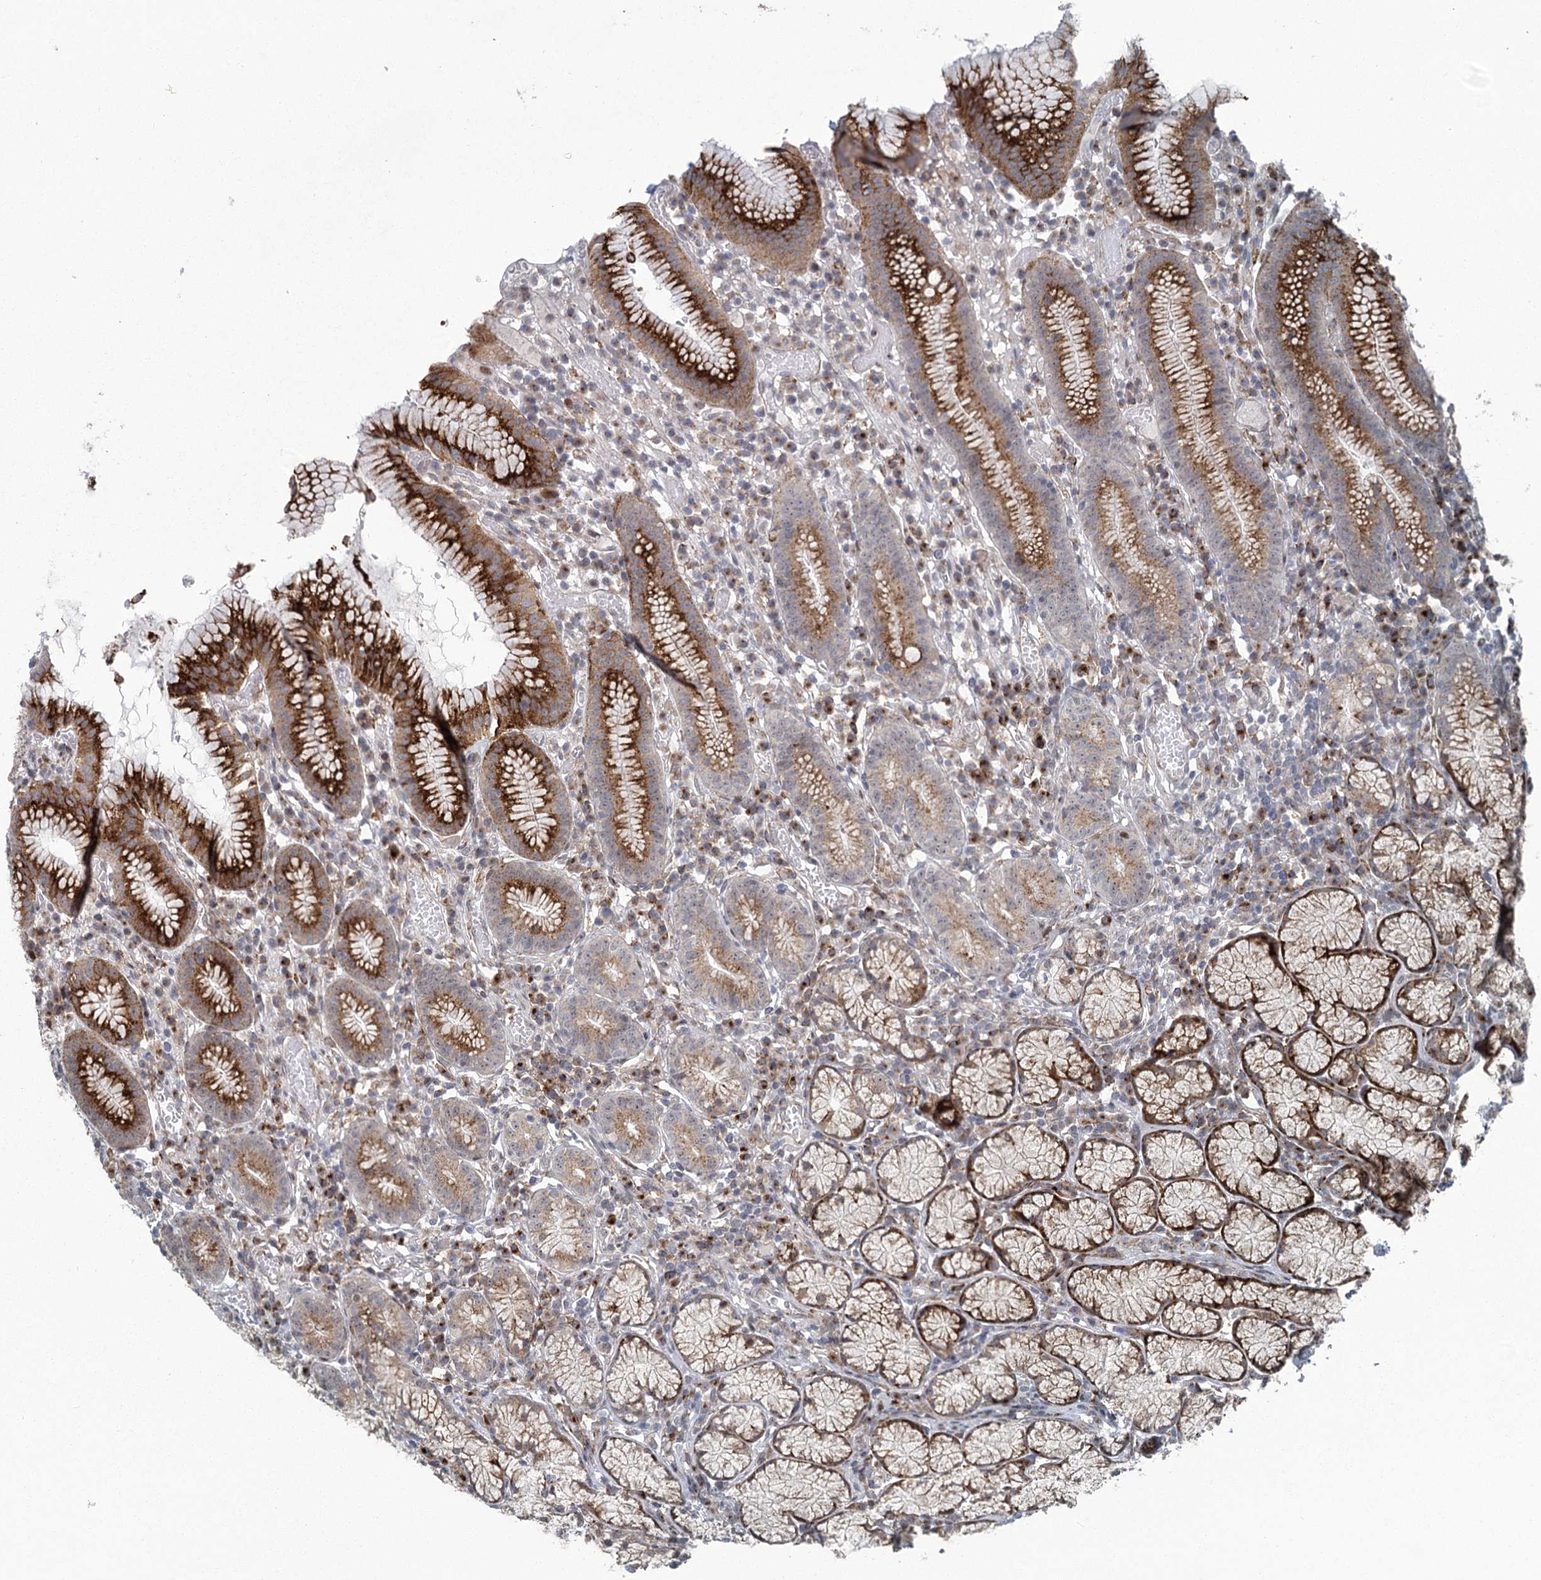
{"staining": {"intensity": "strong", "quantity": ">75%", "location": "cytoplasmic/membranous"}, "tissue": "stomach", "cell_type": "Glandular cells", "image_type": "normal", "snomed": [{"axis": "morphology", "description": "Normal tissue, NOS"}, {"axis": "topography", "description": "Stomach"}], "caption": "Brown immunohistochemical staining in benign human stomach shows strong cytoplasmic/membranous positivity in approximately >75% of glandular cells.", "gene": "PARM1", "patient": {"sex": "male", "age": 55}}